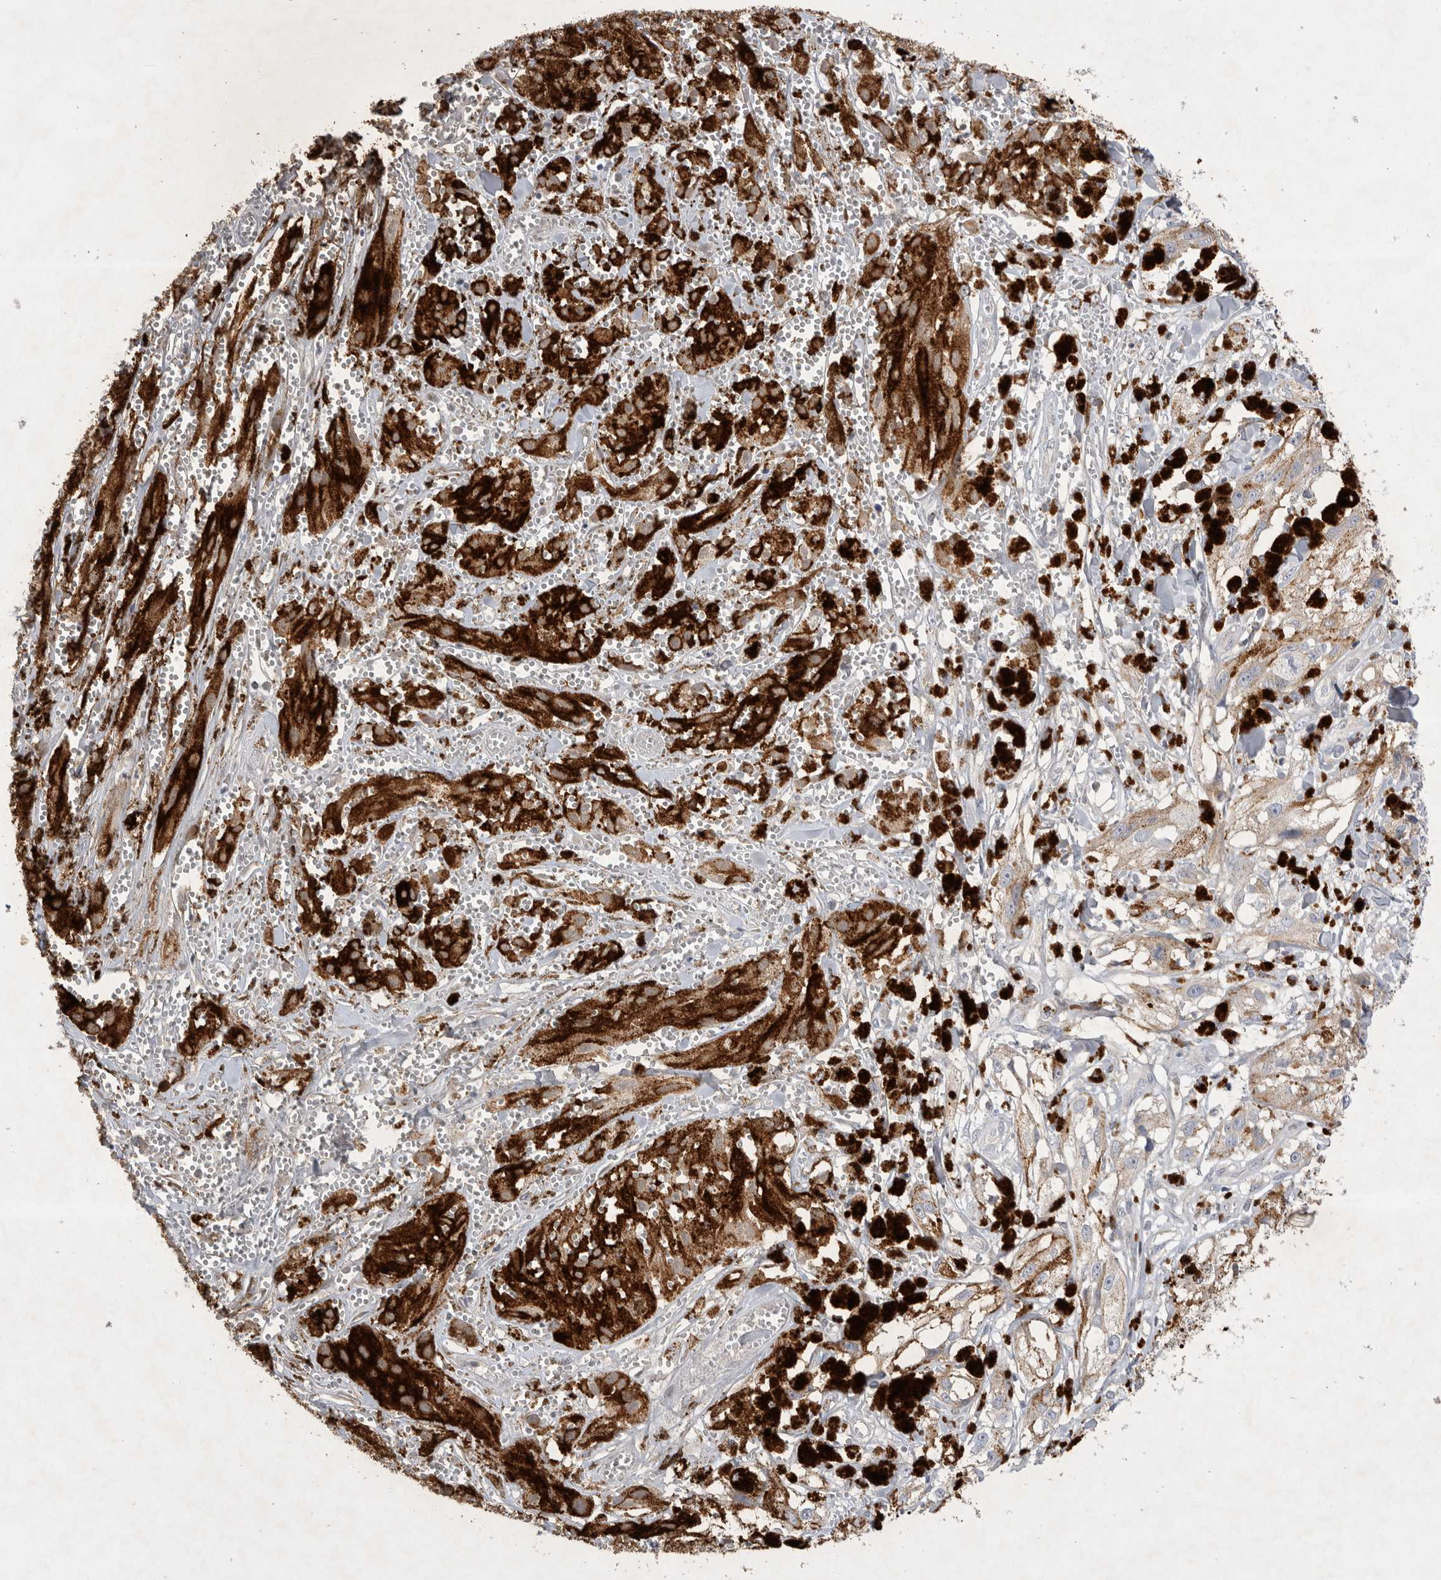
{"staining": {"intensity": "negative", "quantity": "none", "location": "none"}, "tissue": "melanoma", "cell_type": "Tumor cells", "image_type": "cancer", "snomed": [{"axis": "morphology", "description": "Malignant melanoma, NOS"}, {"axis": "topography", "description": "Skin"}], "caption": "Malignant melanoma was stained to show a protein in brown. There is no significant staining in tumor cells. Brightfield microscopy of immunohistochemistry stained with DAB (3,3'-diaminobenzidine) (brown) and hematoxylin (blue), captured at high magnification.", "gene": "SRD5A3", "patient": {"sex": "male", "age": 88}}